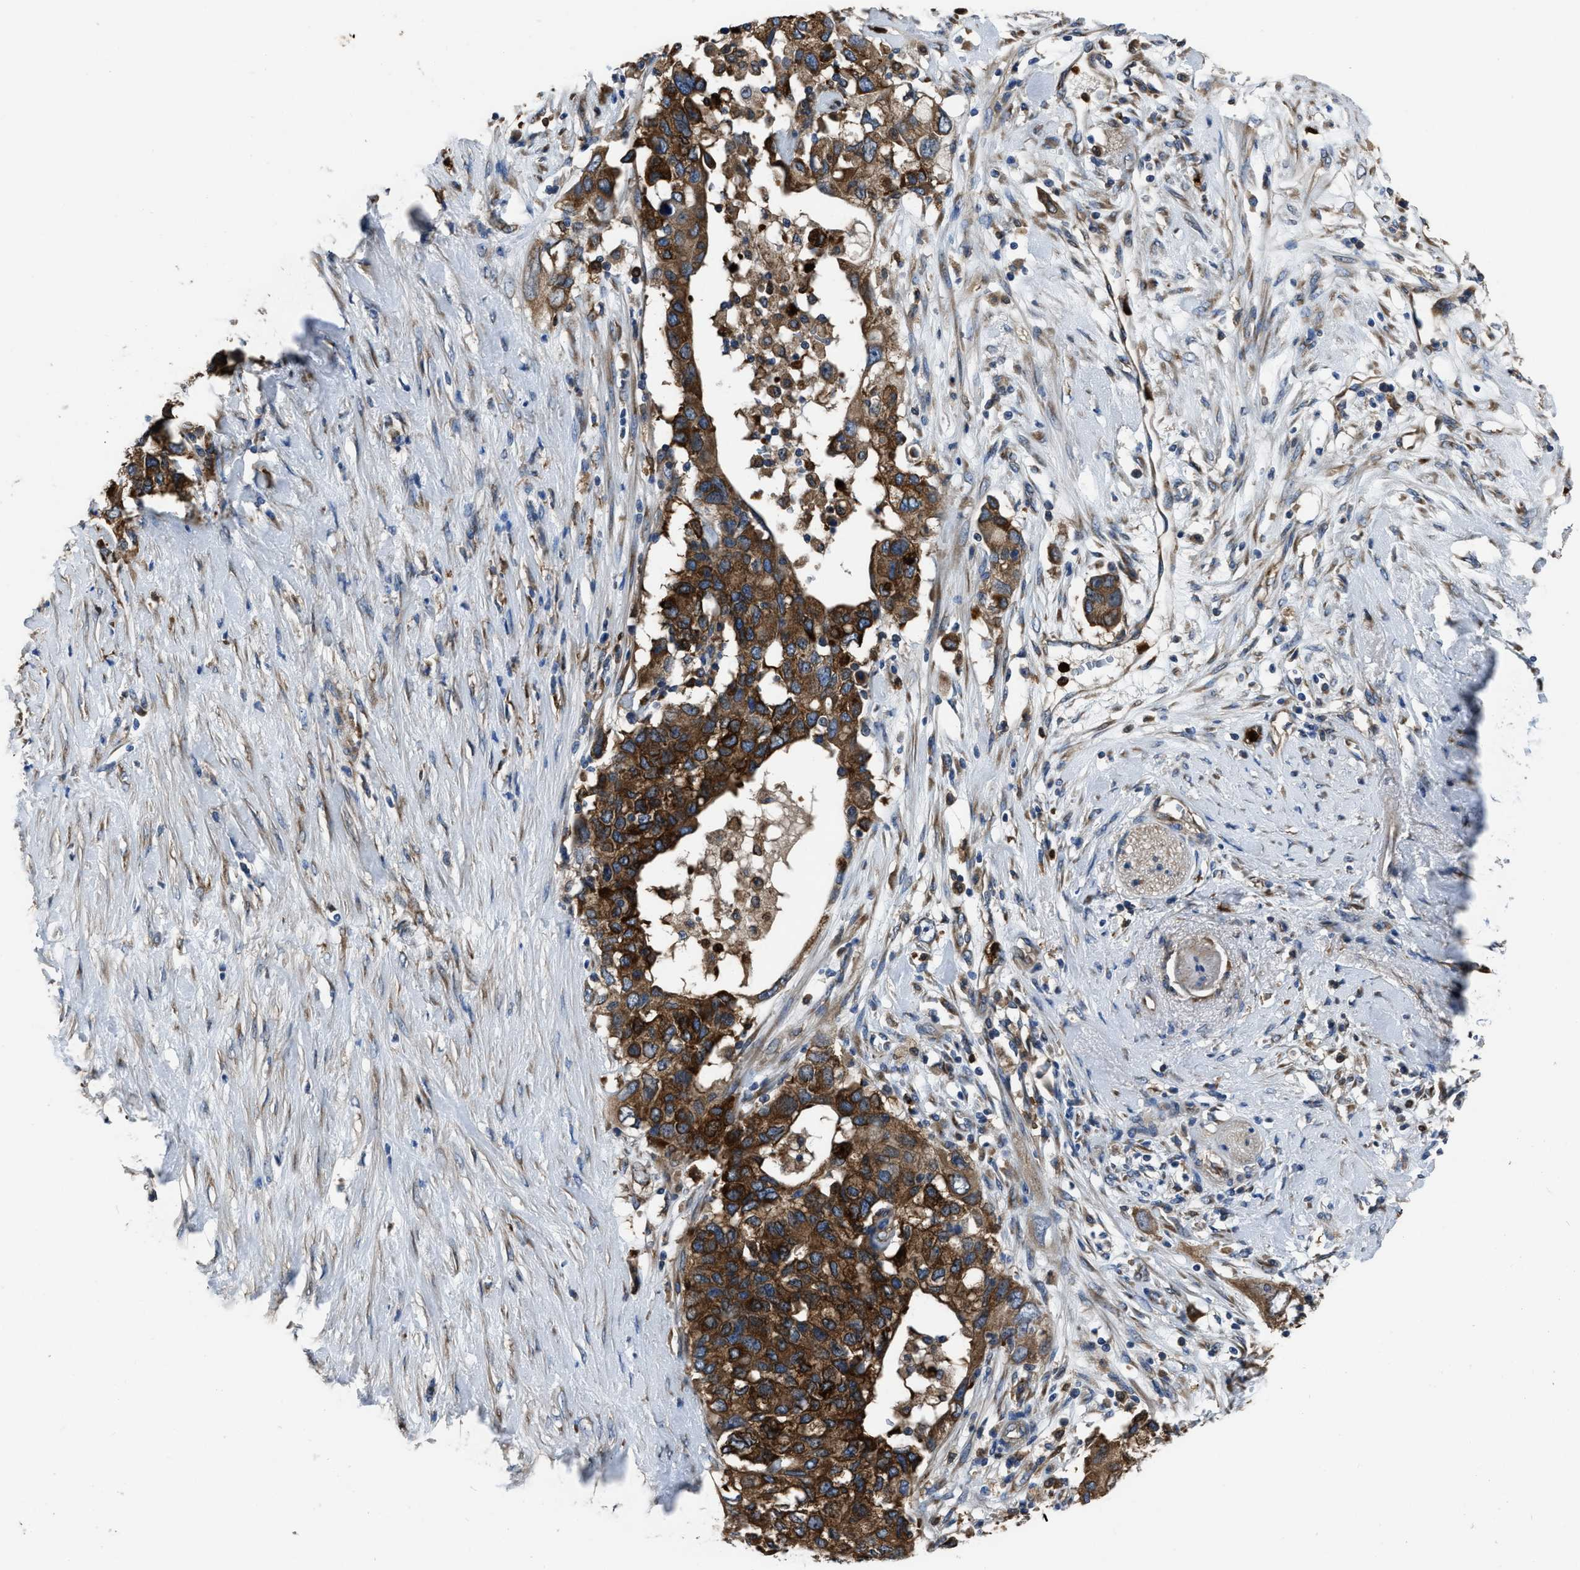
{"staining": {"intensity": "strong", "quantity": ">75%", "location": "cytoplasmic/membranous"}, "tissue": "pancreatic cancer", "cell_type": "Tumor cells", "image_type": "cancer", "snomed": [{"axis": "morphology", "description": "Adenocarcinoma, NOS"}, {"axis": "topography", "description": "Pancreas"}], "caption": "This image reveals immunohistochemistry (IHC) staining of pancreatic cancer (adenocarcinoma), with high strong cytoplasmic/membranous positivity in approximately >75% of tumor cells.", "gene": "ANGPT1", "patient": {"sex": "female", "age": 56}}